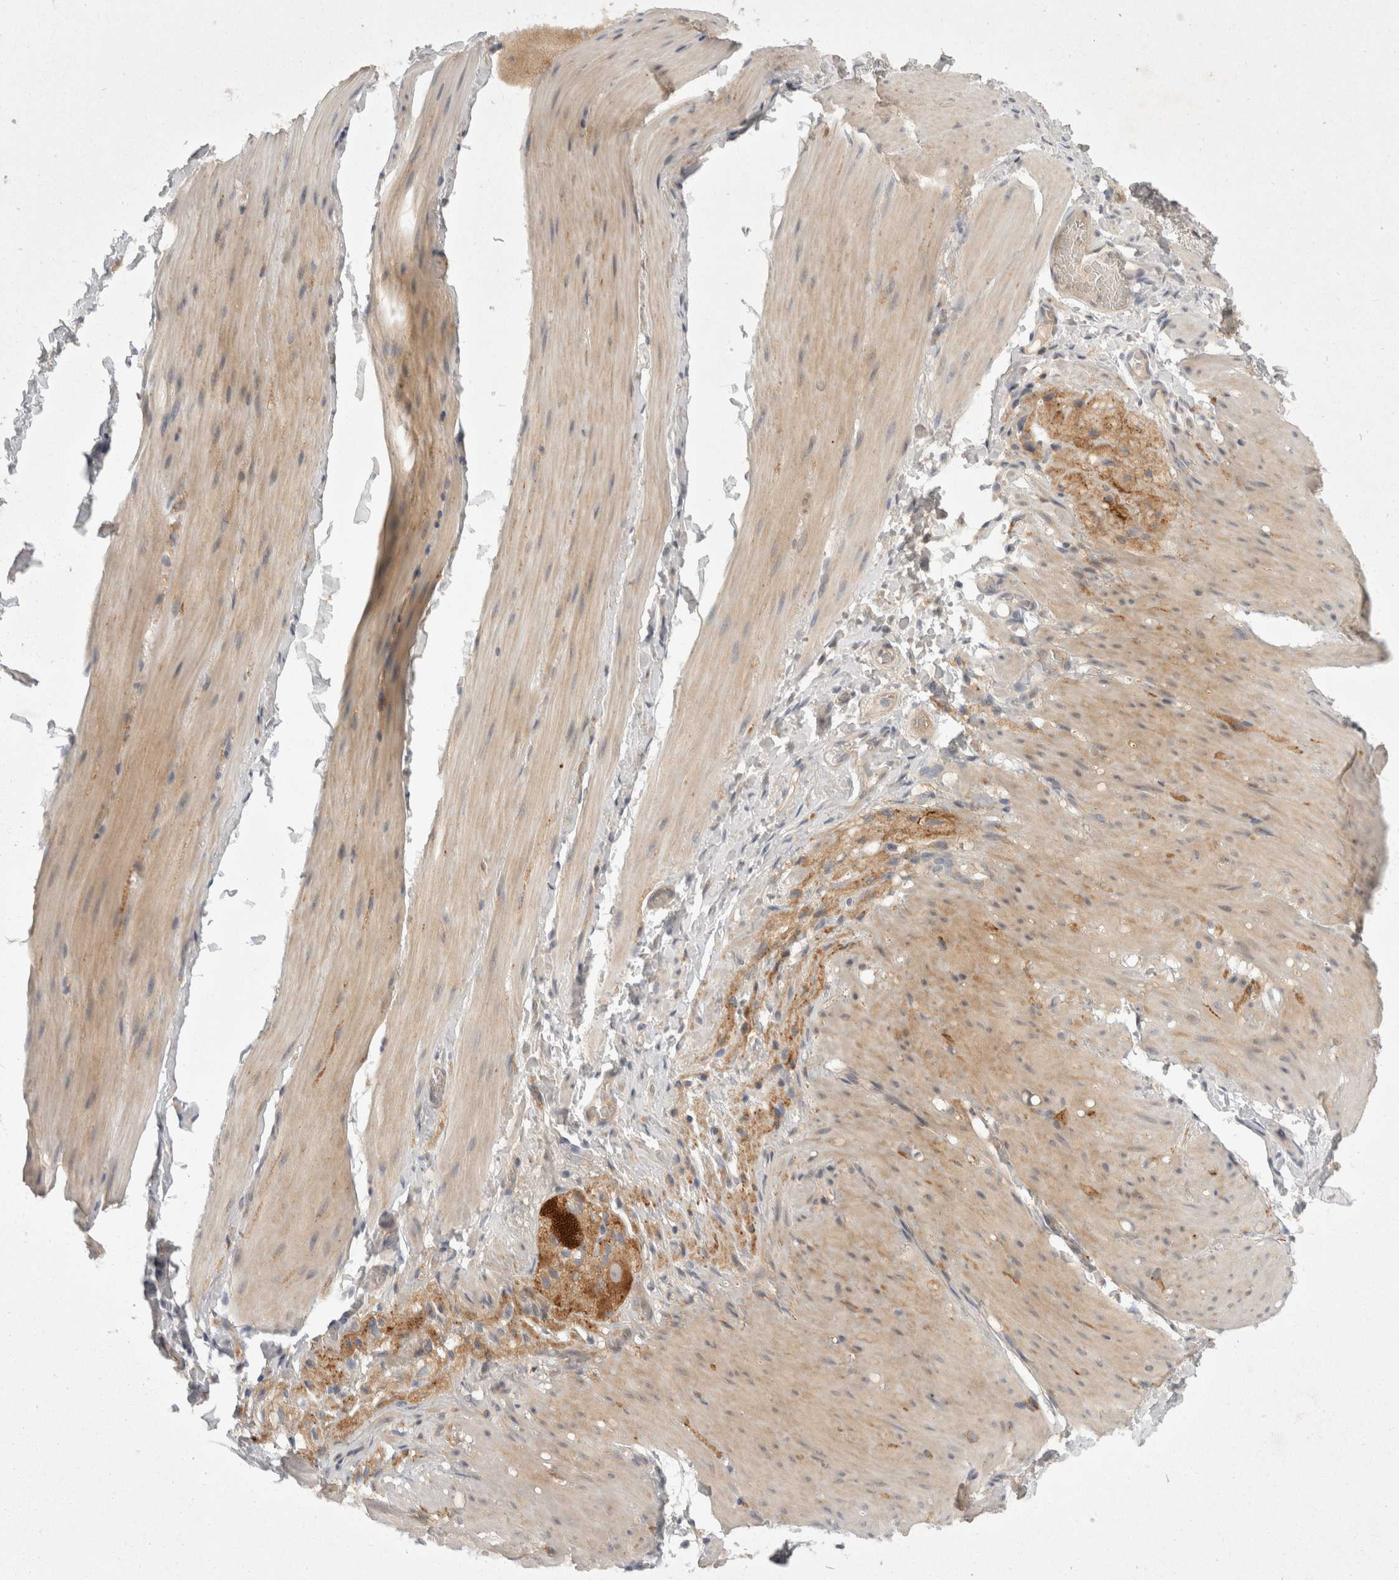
{"staining": {"intensity": "weak", "quantity": "<25%", "location": "cytoplasmic/membranous"}, "tissue": "smooth muscle", "cell_type": "Smooth muscle cells", "image_type": "normal", "snomed": [{"axis": "morphology", "description": "Normal tissue, NOS"}, {"axis": "topography", "description": "Smooth muscle"}, {"axis": "topography", "description": "Small intestine"}], "caption": "Benign smooth muscle was stained to show a protein in brown. There is no significant expression in smooth muscle cells. The staining was performed using DAB to visualize the protein expression in brown, while the nuclei were stained in blue with hematoxylin (Magnification: 20x).", "gene": "TOM1L2", "patient": {"sex": "female", "age": 84}}